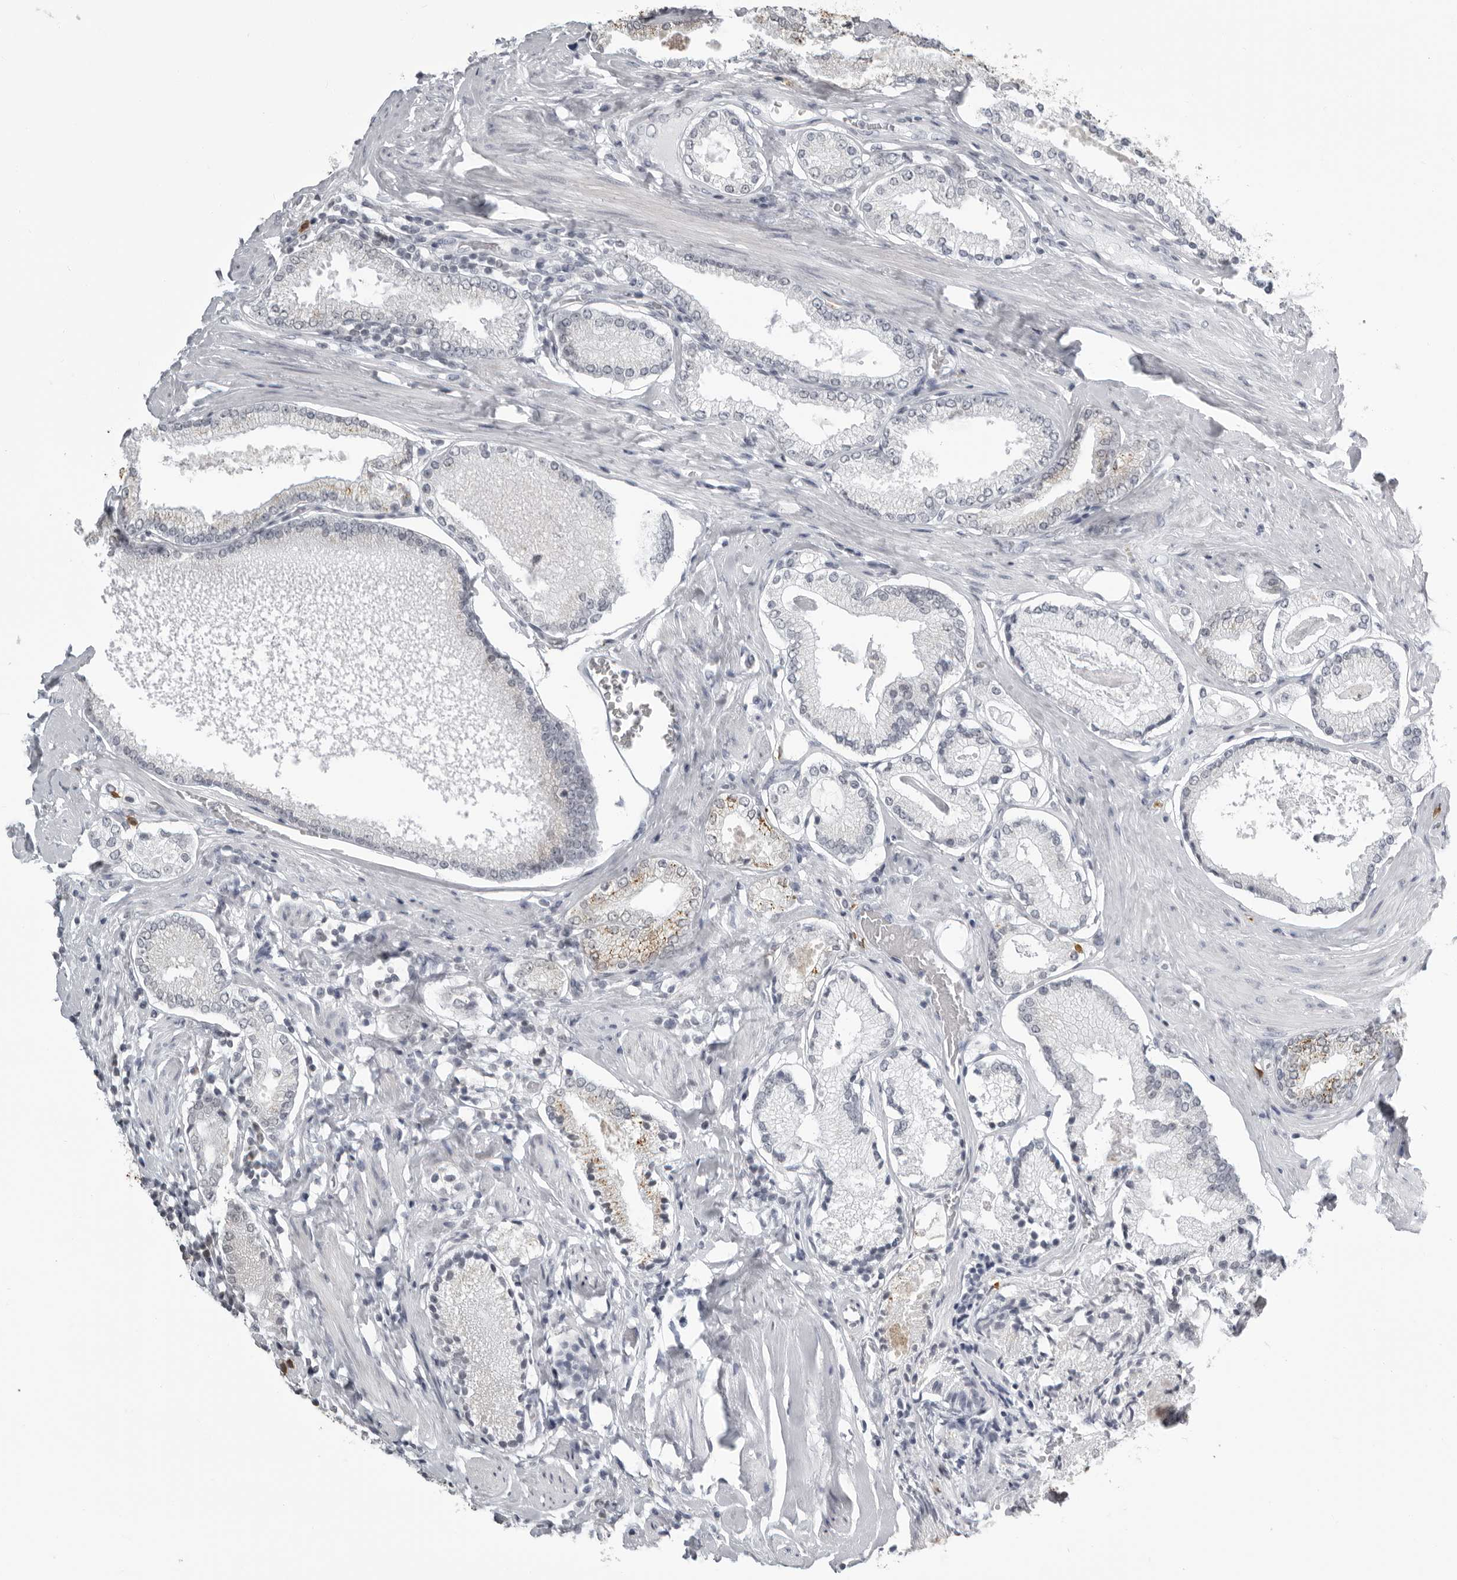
{"staining": {"intensity": "moderate", "quantity": "25%-75%", "location": "cytoplasmic/membranous"}, "tissue": "prostate cancer", "cell_type": "Tumor cells", "image_type": "cancer", "snomed": [{"axis": "morphology", "description": "Adenocarcinoma, Low grade"}, {"axis": "topography", "description": "Prostate"}], "caption": "Protein staining of prostate cancer tissue displays moderate cytoplasmic/membranous expression in about 25%-75% of tumor cells.", "gene": "RTCA", "patient": {"sex": "male", "age": 71}}